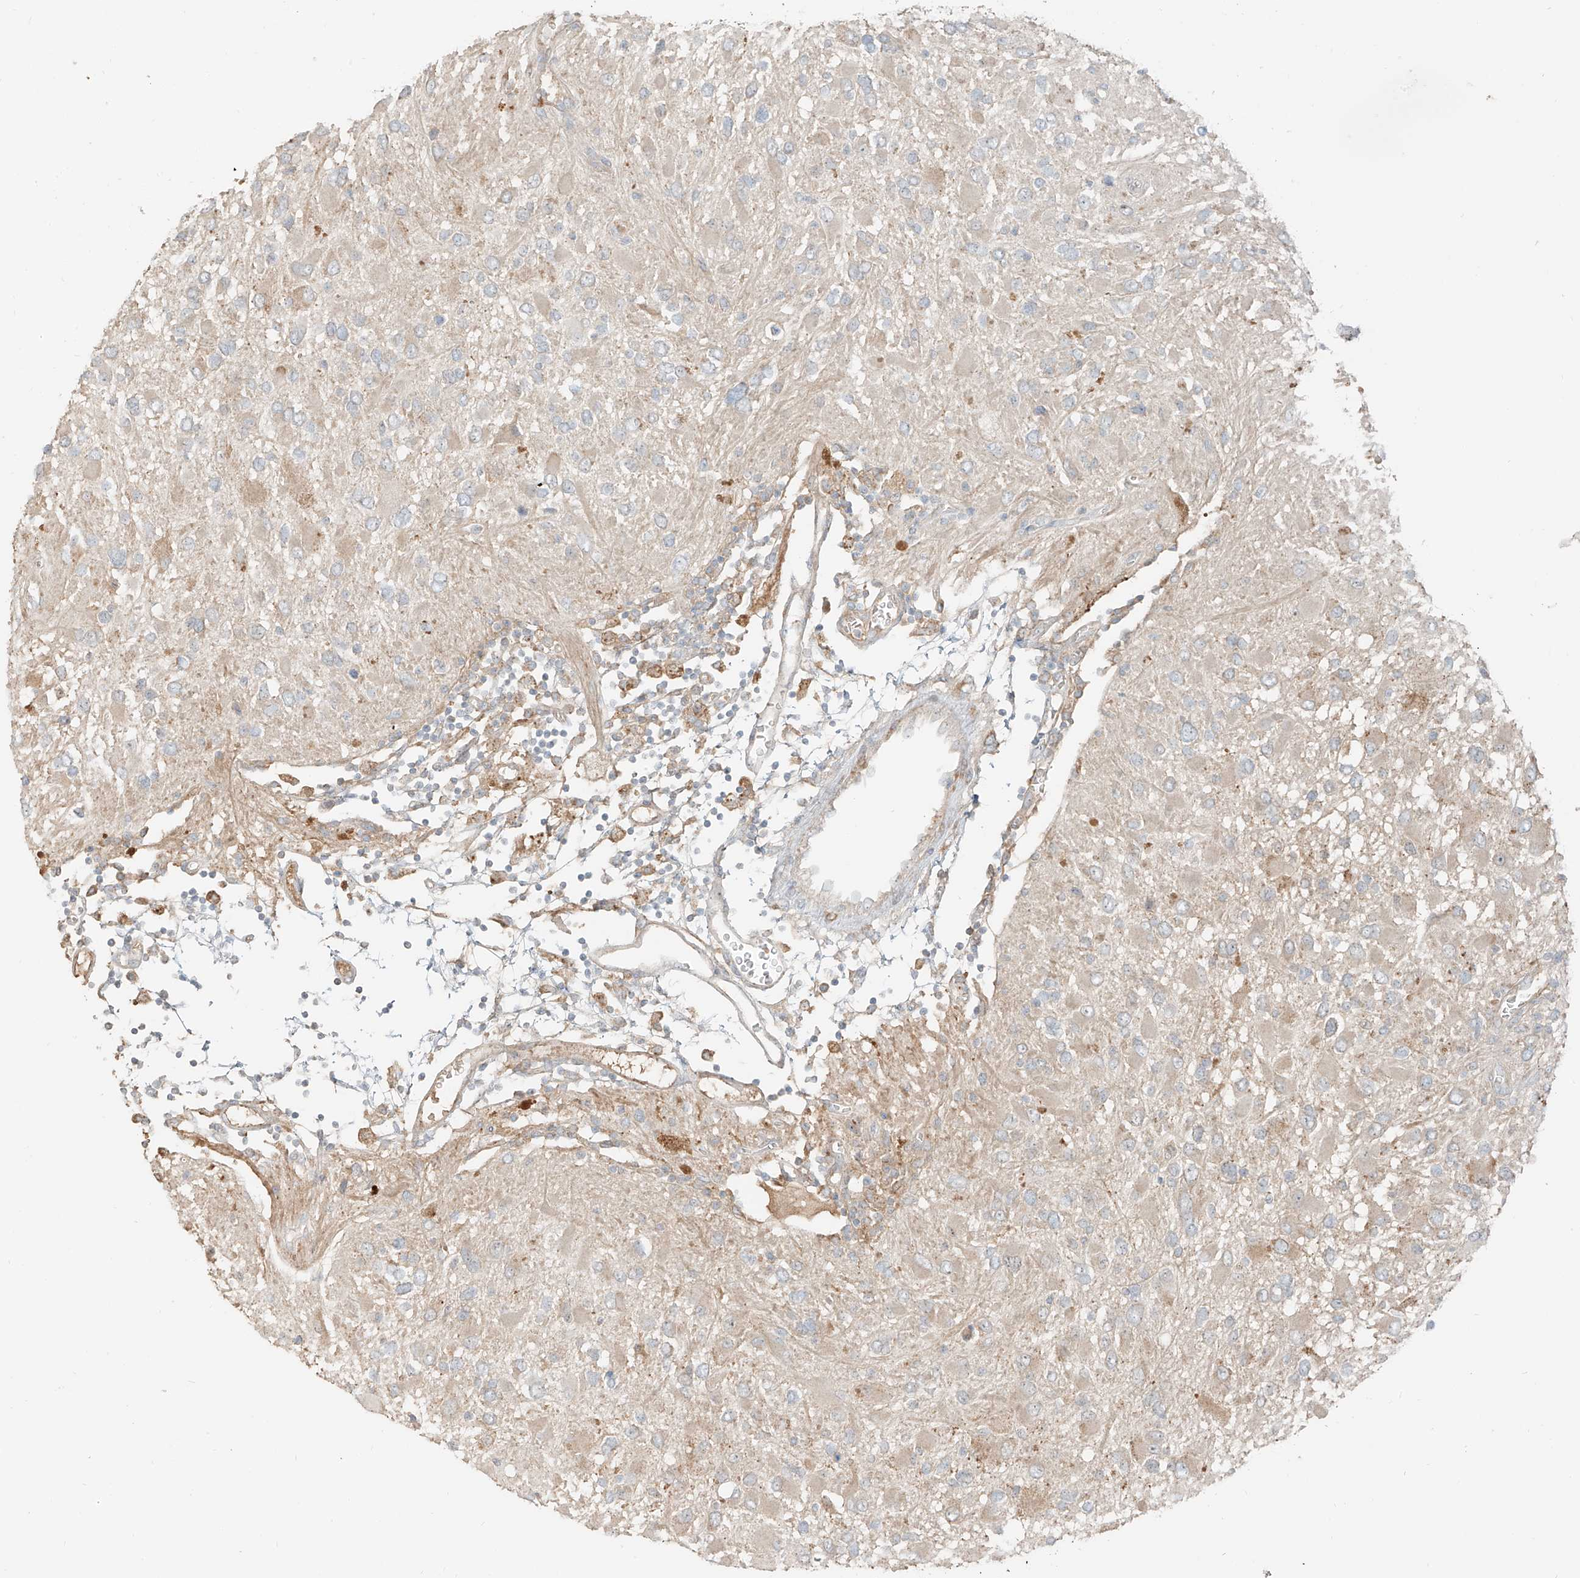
{"staining": {"intensity": "negative", "quantity": "none", "location": "none"}, "tissue": "glioma", "cell_type": "Tumor cells", "image_type": "cancer", "snomed": [{"axis": "morphology", "description": "Glioma, malignant, High grade"}, {"axis": "topography", "description": "Brain"}], "caption": "IHC histopathology image of neoplastic tissue: human glioma stained with DAB shows no significant protein staining in tumor cells.", "gene": "FSTL1", "patient": {"sex": "male", "age": 53}}